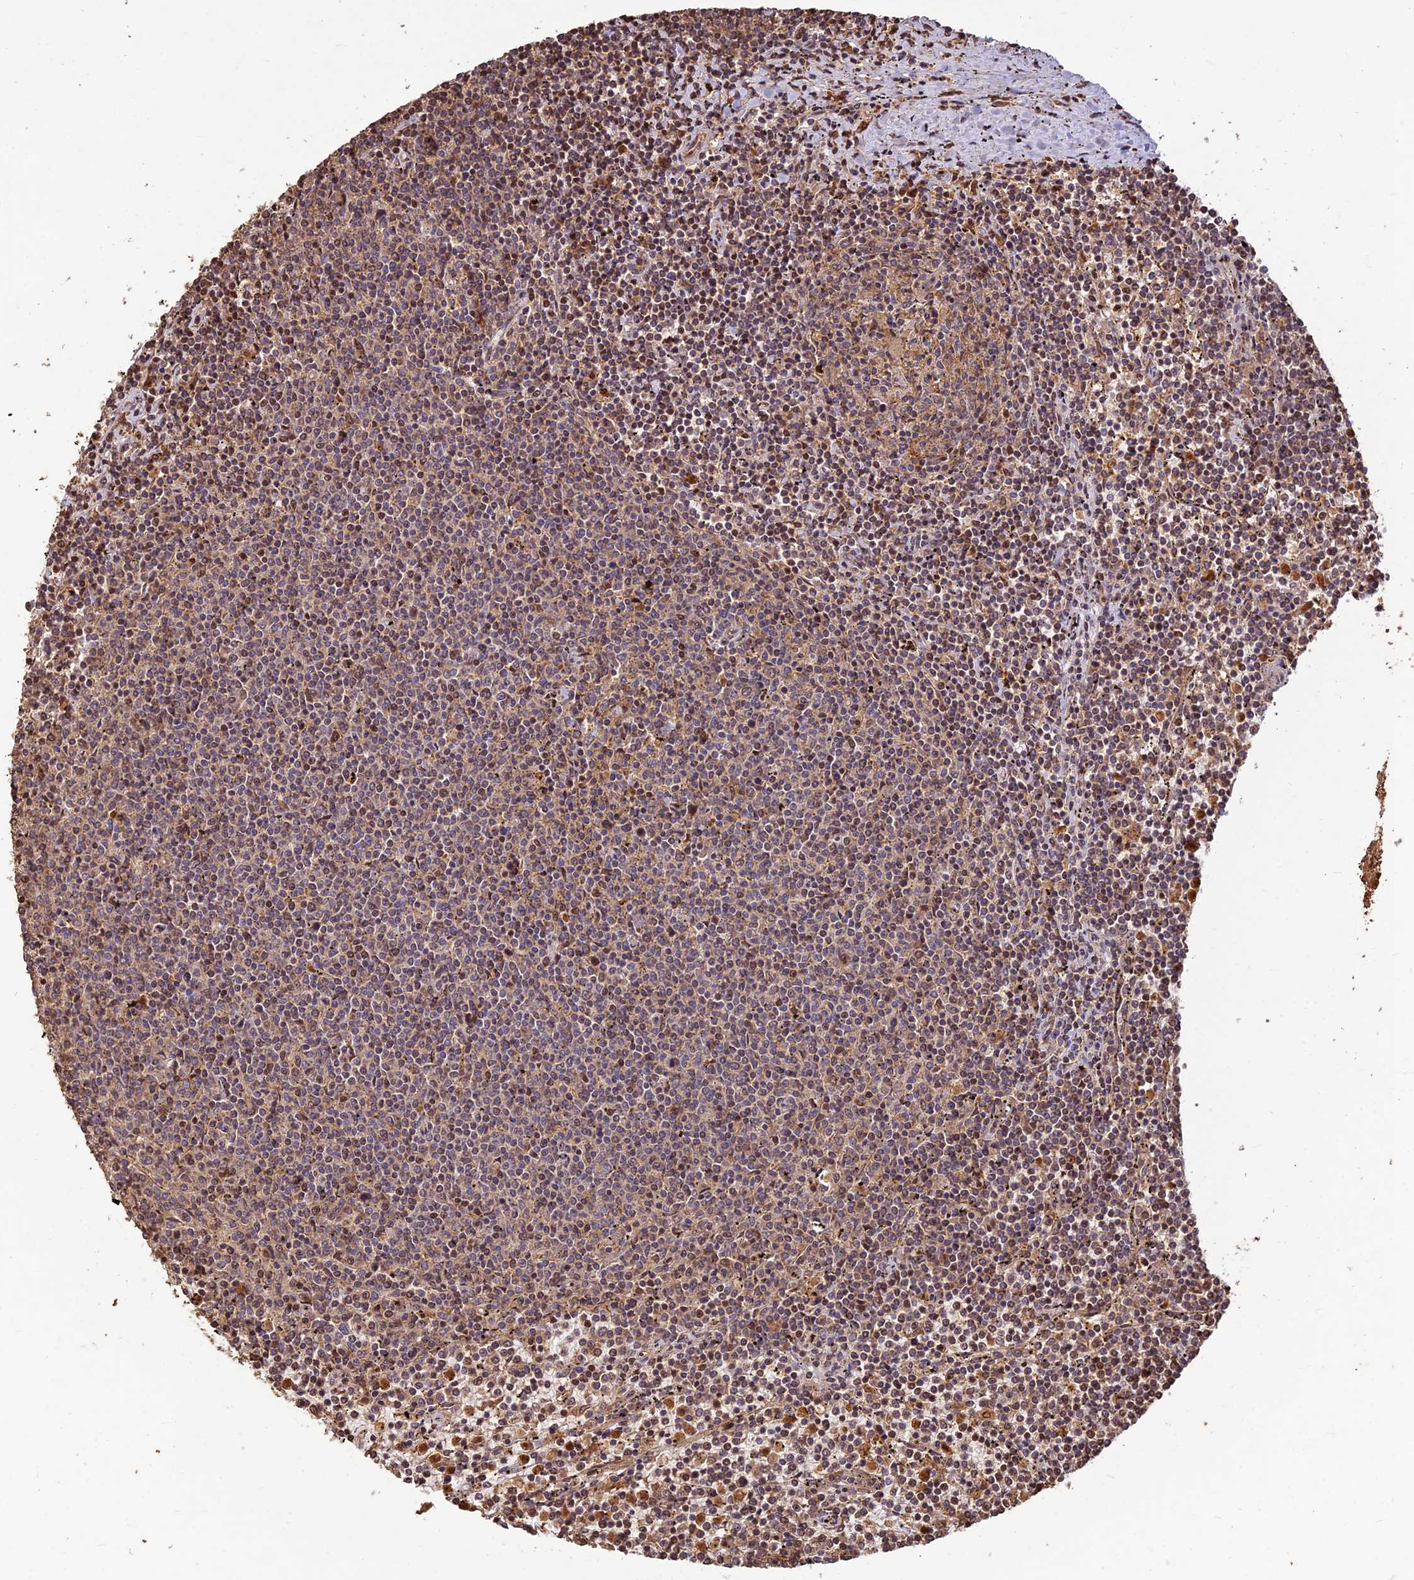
{"staining": {"intensity": "moderate", "quantity": "<25%", "location": "nuclear"}, "tissue": "lymphoma", "cell_type": "Tumor cells", "image_type": "cancer", "snomed": [{"axis": "morphology", "description": "Malignant lymphoma, non-Hodgkin's type, Low grade"}, {"axis": "topography", "description": "Spleen"}], "caption": "Lymphoma stained with a protein marker demonstrates moderate staining in tumor cells.", "gene": "CORO1C", "patient": {"sex": "female", "age": 50}}